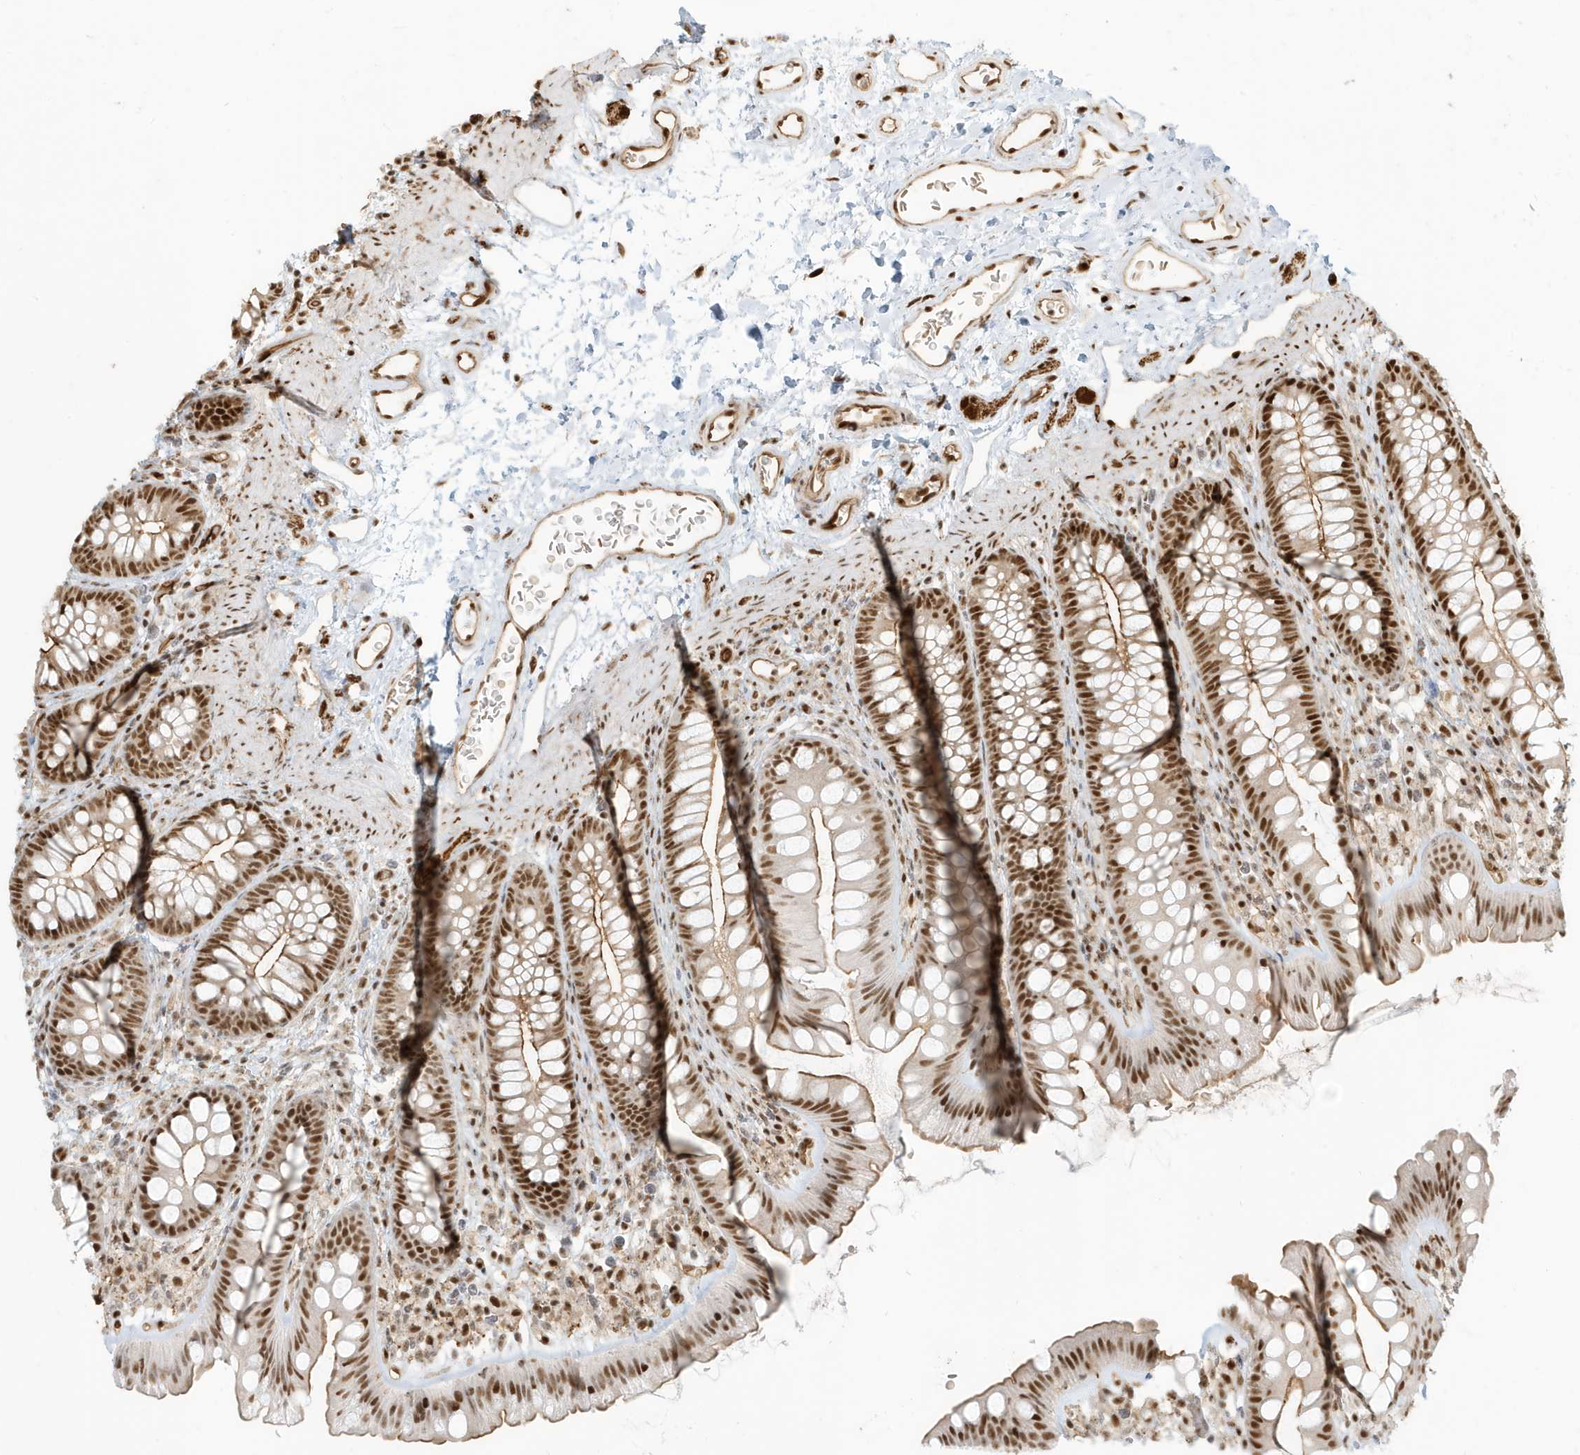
{"staining": {"intensity": "strong", "quantity": ">75%", "location": "nuclear"}, "tissue": "colon", "cell_type": "Endothelial cells", "image_type": "normal", "snomed": [{"axis": "morphology", "description": "Normal tissue, NOS"}, {"axis": "topography", "description": "Colon"}], "caption": "DAB immunohistochemical staining of unremarkable human colon exhibits strong nuclear protein expression in approximately >75% of endothelial cells.", "gene": "CKS1B", "patient": {"sex": "female", "age": 62}}